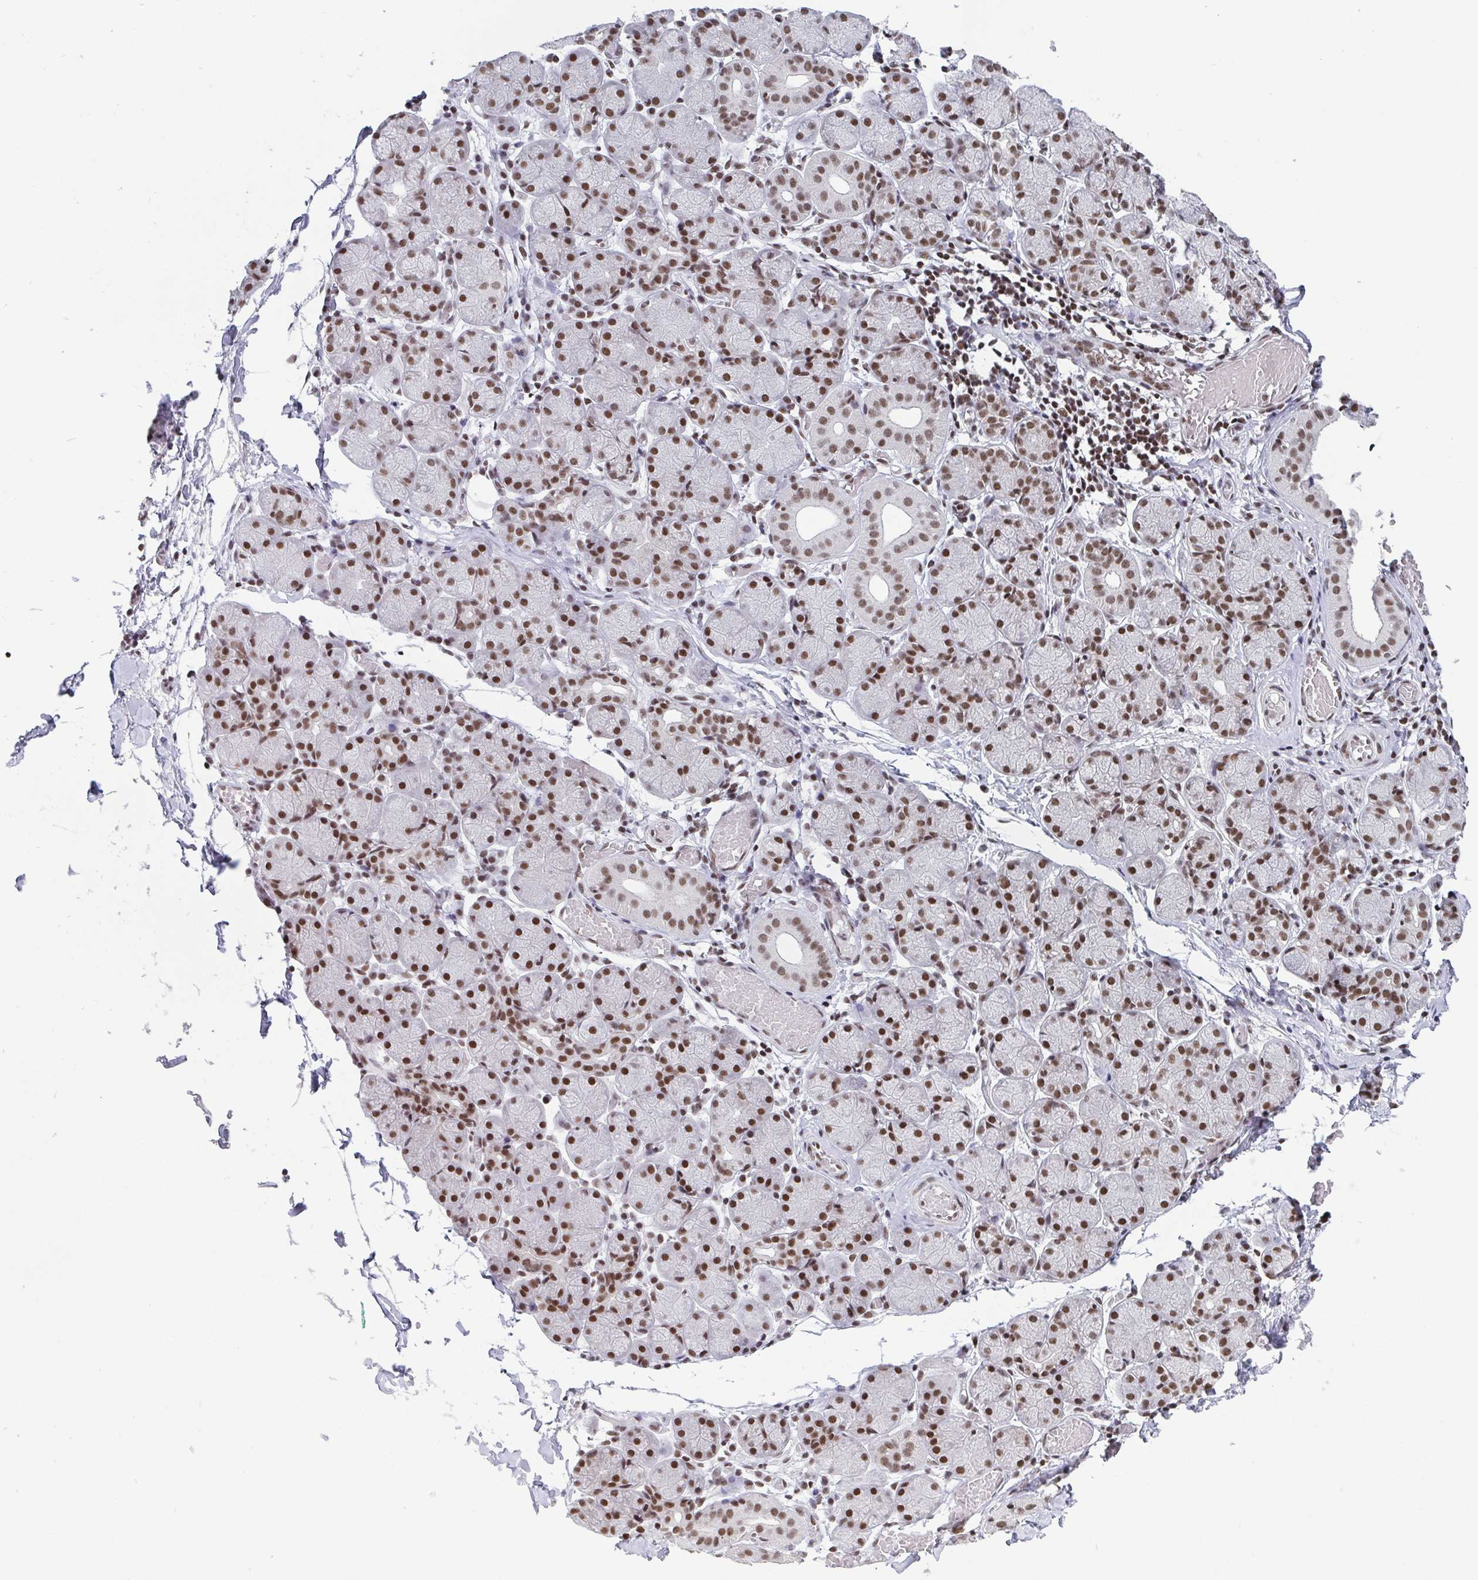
{"staining": {"intensity": "moderate", "quantity": "25%-75%", "location": "nuclear"}, "tissue": "salivary gland", "cell_type": "Glandular cells", "image_type": "normal", "snomed": [{"axis": "morphology", "description": "Normal tissue, NOS"}, {"axis": "topography", "description": "Salivary gland"}], "caption": "Moderate nuclear staining for a protein is appreciated in approximately 25%-75% of glandular cells of normal salivary gland using IHC.", "gene": "CTCF", "patient": {"sex": "female", "age": 24}}